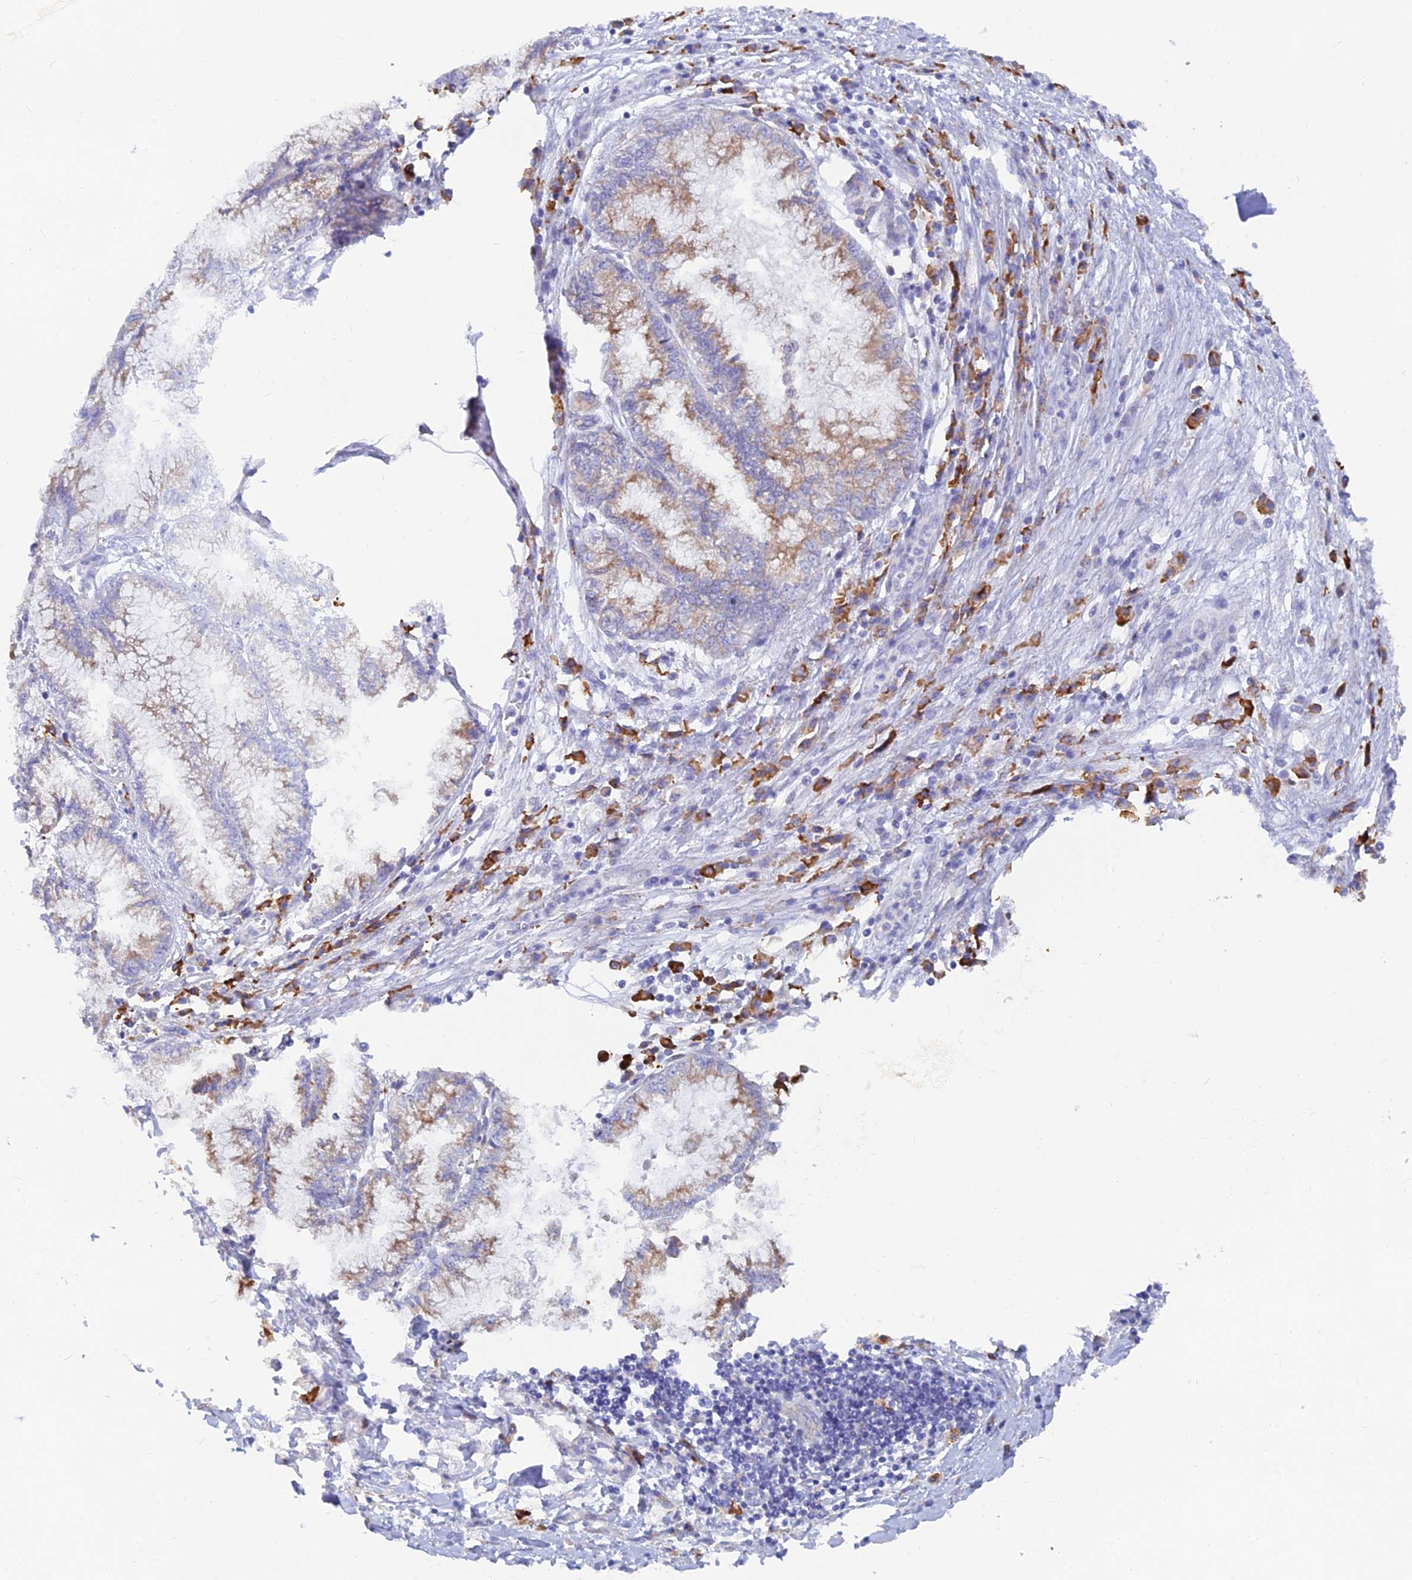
{"staining": {"intensity": "moderate", "quantity": ">75%", "location": "cytoplasmic/membranous"}, "tissue": "pancreatic cancer", "cell_type": "Tumor cells", "image_type": "cancer", "snomed": [{"axis": "morphology", "description": "Adenocarcinoma, NOS"}, {"axis": "topography", "description": "Pancreas"}], "caption": "Immunohistochemistry (DAB (3,3'-diaminobenzidine)) staining of pancreatic cancer (adenocarcinoma) reveals moderate cytoplasmic/membranous protein expression in approximately >75% of tumor cells.", "gene": "WDR35", "patient": {"sex": "male", "age": 73}}